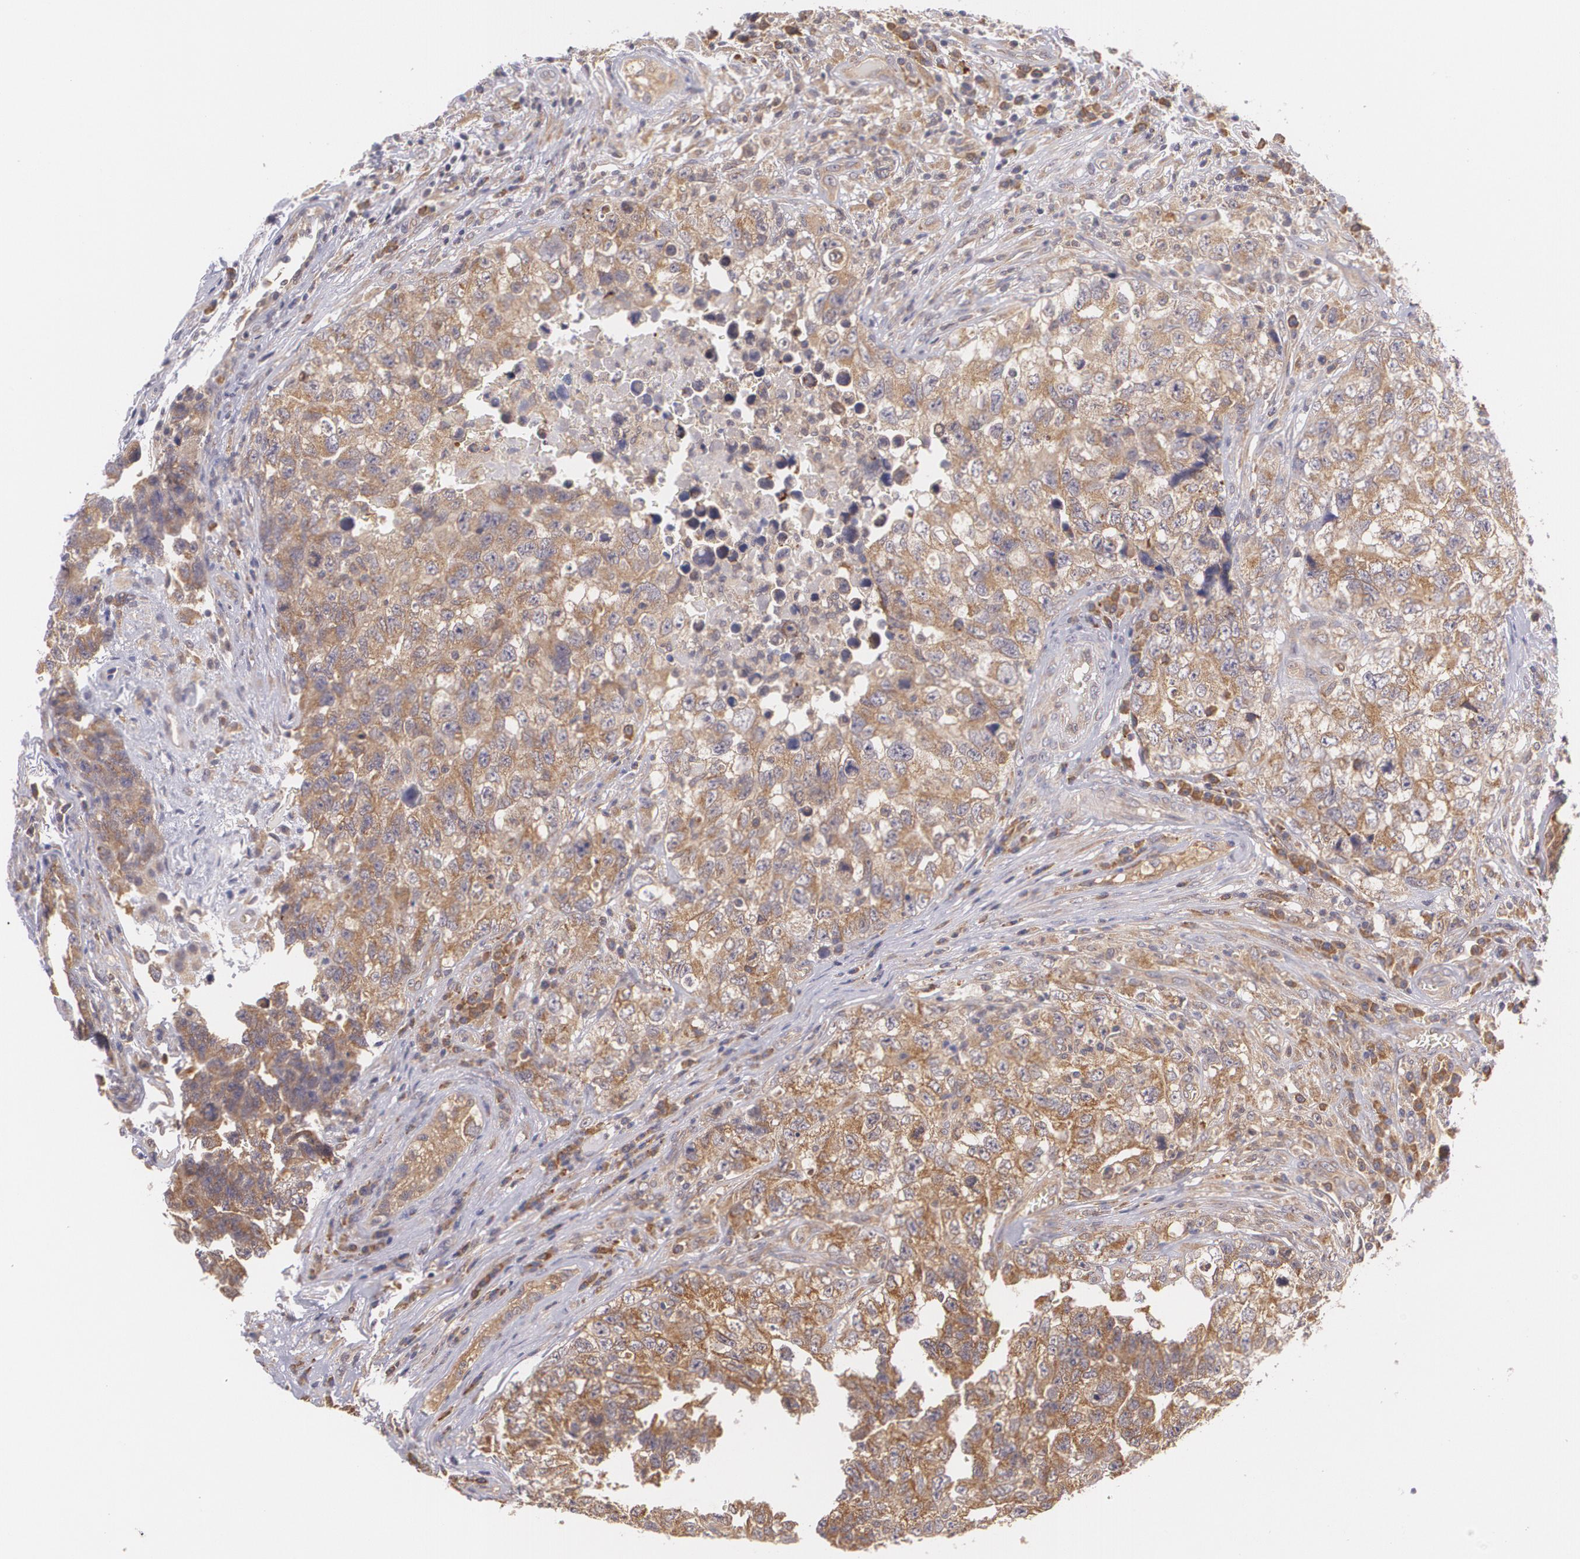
{"staining": {"intensity": "moderate", "quantity": ">75%", "location": "cytoplasmic/membranous"}, "tissue": "testis cancer", "cell_type": "Tumor cells", "image_type": "cancer", "snomed": [{"axis": "morphology", "description": "Carcinoma, Embryonal, NOS"}, {"axis": "topography", "description": "Testis"}], "caption": "There is medium levels of moderate cytoplasmic/membranous expression in tumor cells of embryonal carcinoma (testis), as demonstrated by immunohistochemical staining (brown color).", "gene": "CCL17", "patient": {"sex": "male", "age": 31}}